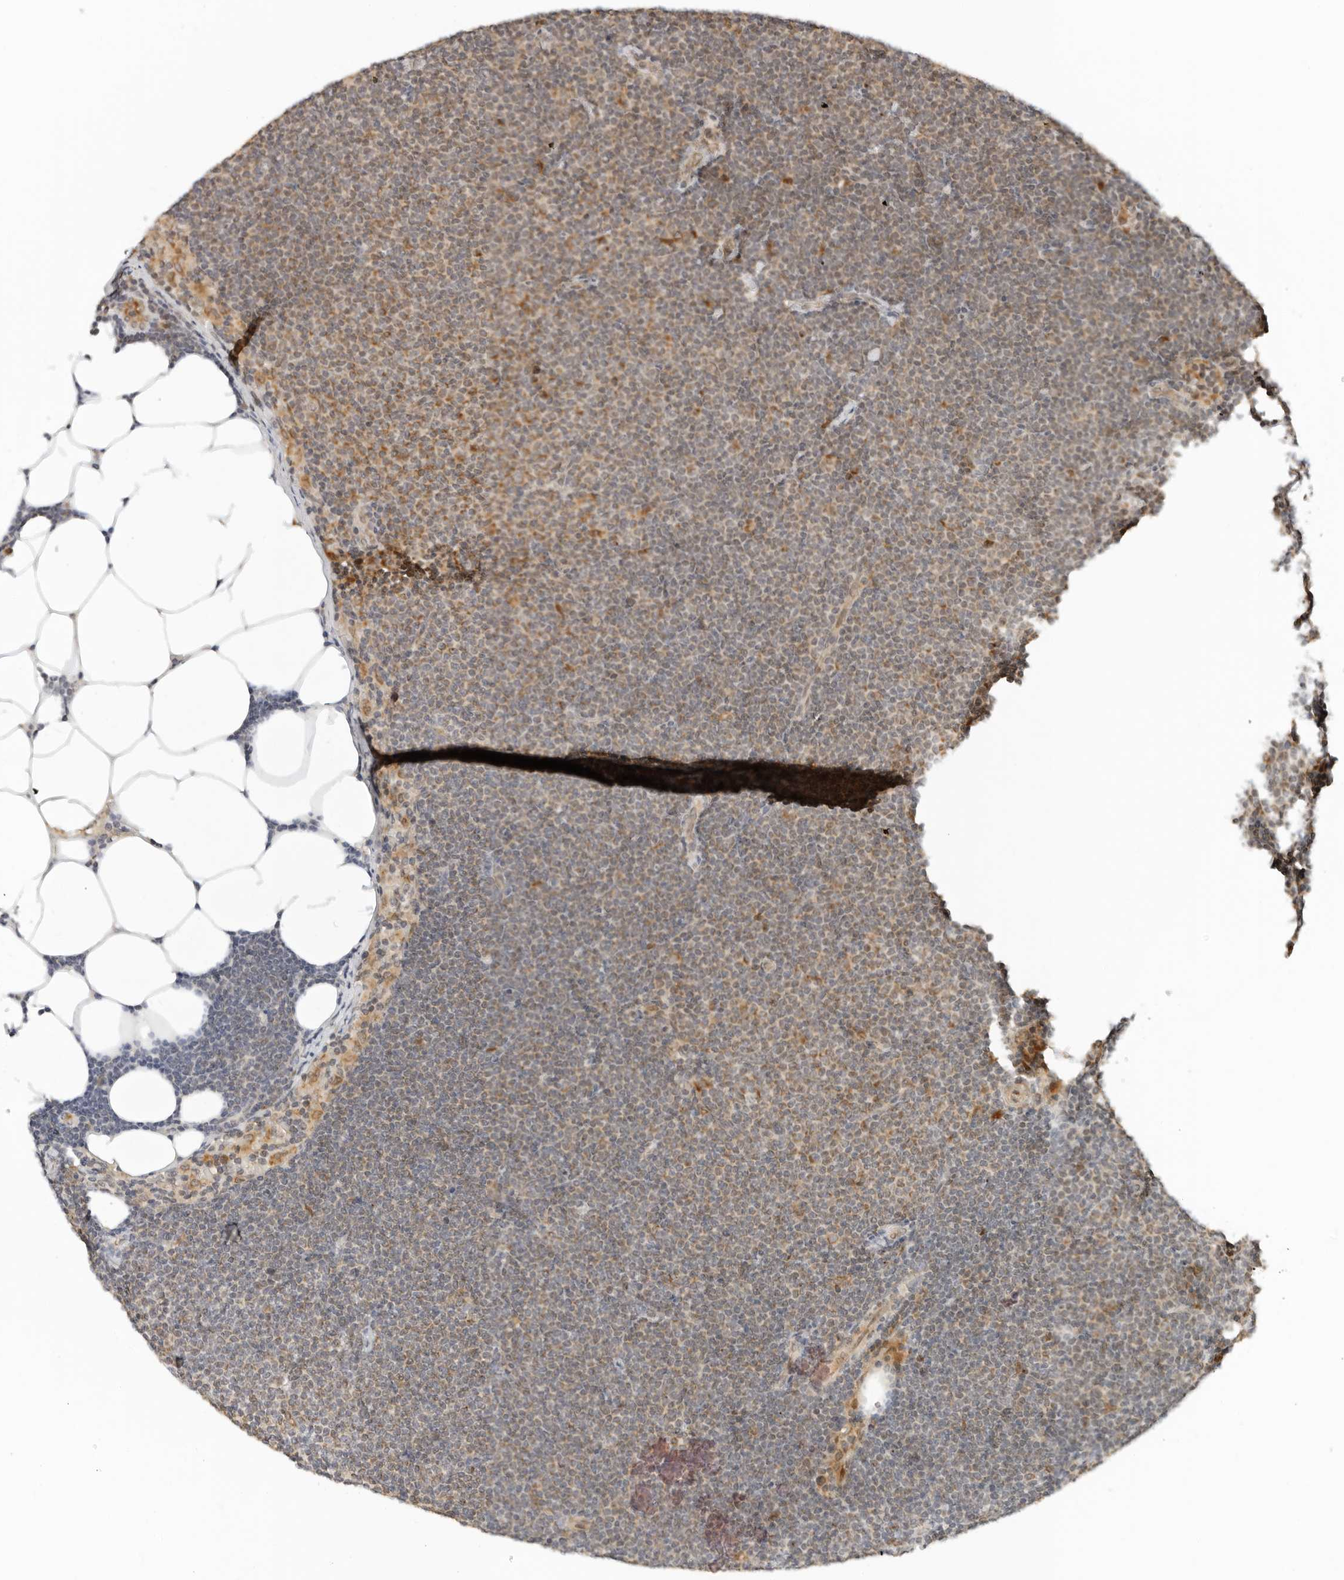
{"staining": {"intensity": "moderate", "quantity": "<25%", "location": "cytoplasmic/membranous"}, "tissue": "lymphoma", "cell_type": "Tumor cells", "image_type": "cancer", "snomed": [{"axis": "morphology", "description": "Malignant lymphoma, non-Hodgkin's type, Low grade"}, {"axis": "topography", "description": "Lymph node"}], "caption": "A brown stain labels moderate cytoplasmic/membranous expression of a protein in human lymphoma tumor cells. Ihc stains the protein in brown and the nuclei are stained blue.", "gene": "RC3H1", "patient": {"sex": "female", "age": 53}}